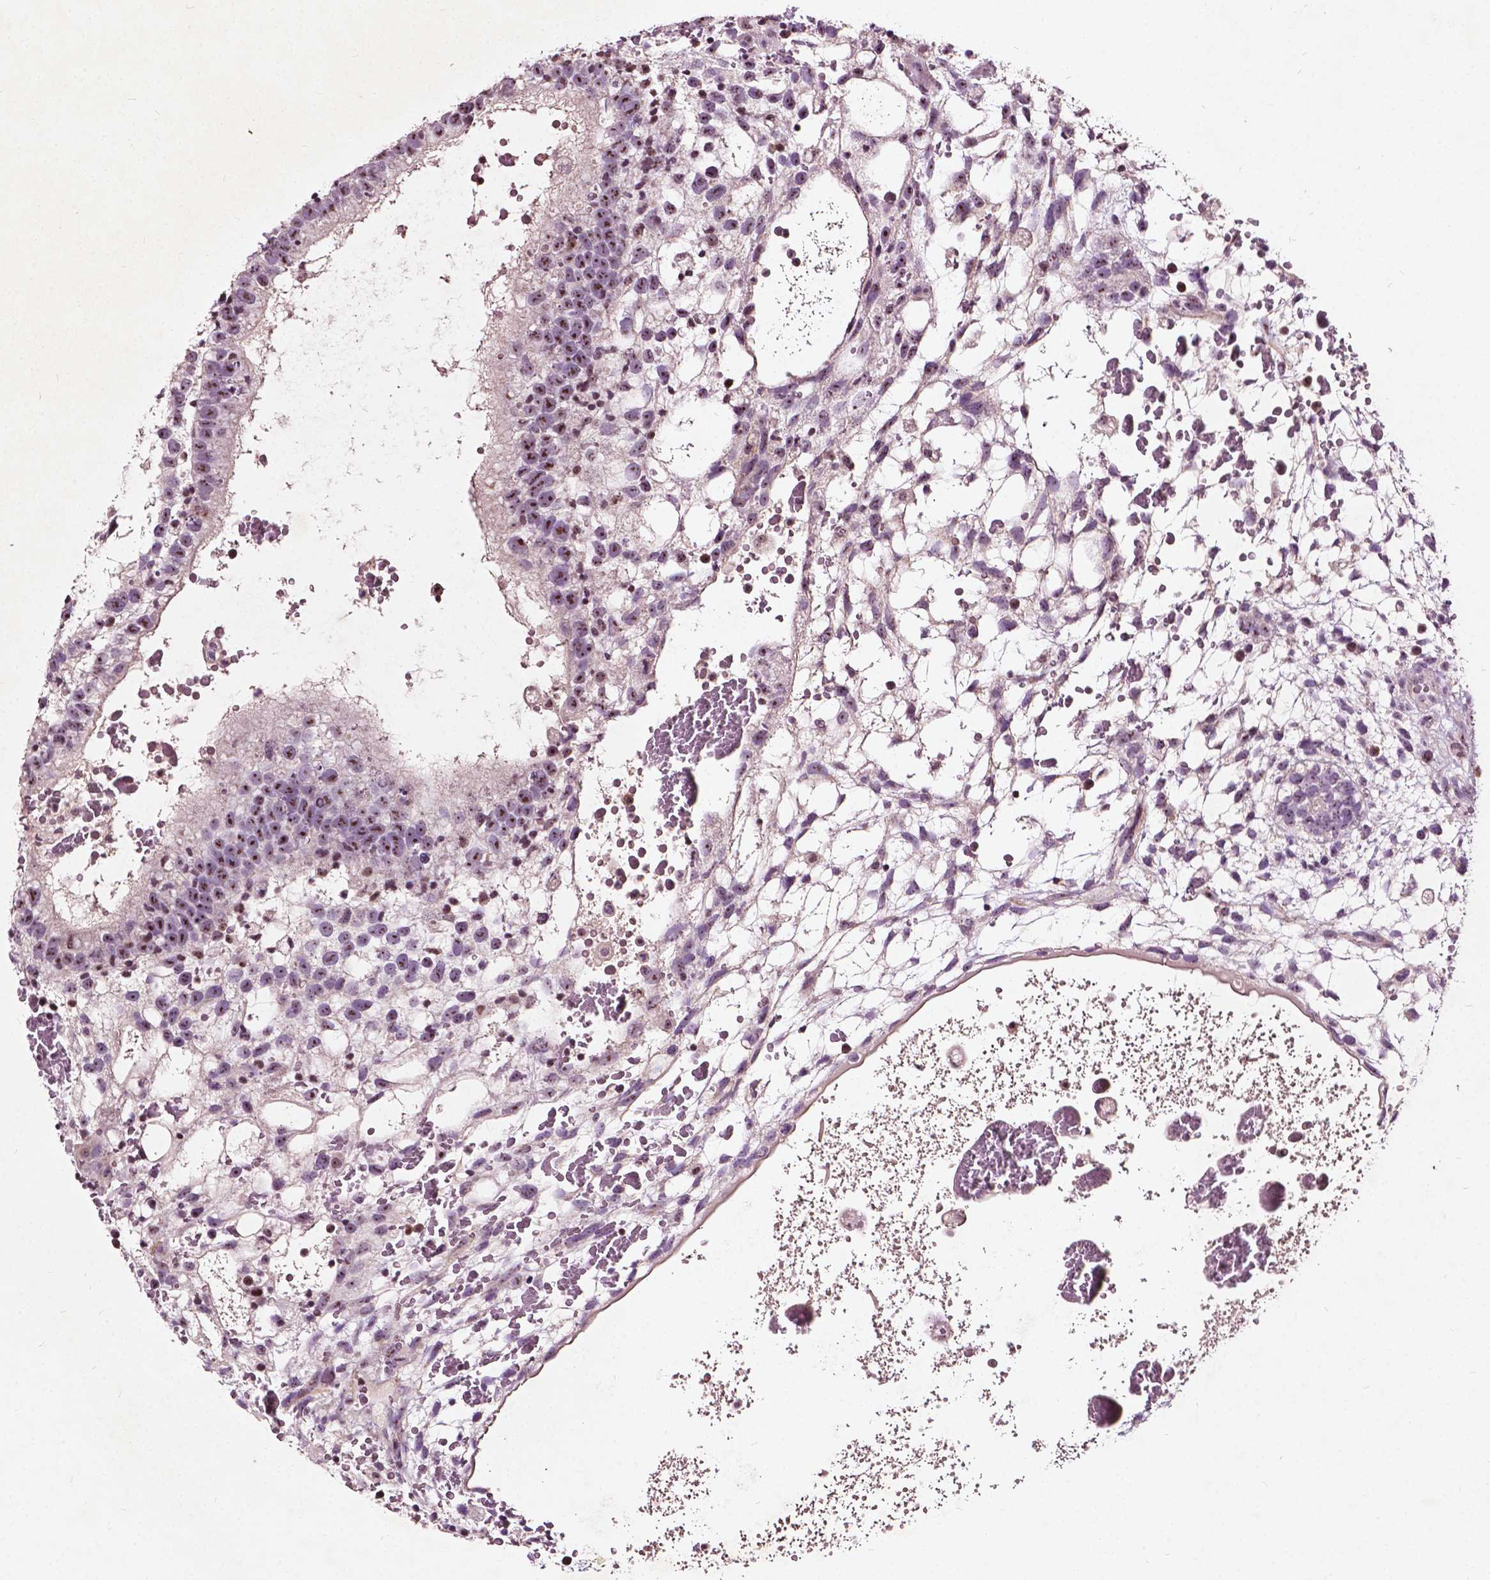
{"staining": {"intensity": "moderate", "quantity": ">75%", "location": "nuclear"}, "tissue": "testis cancer", "cell_type": "Tumor cells", "image_type": "cancer", "snomed": [{"axis": "morphology", "description": "Normal tissue, NOS"}, {"axis": "morphology", "description": "Carcinoma, Embryonal, NOS"}, {"axis": "topography", "description": "Testis"}], "caption": "Protein analysis of testis cancer tissue displays moderate nuclear staining in about >75% of tumor cells.", "gene": "ODF3L2", "patient": {"sex": "male", "age": 32}}